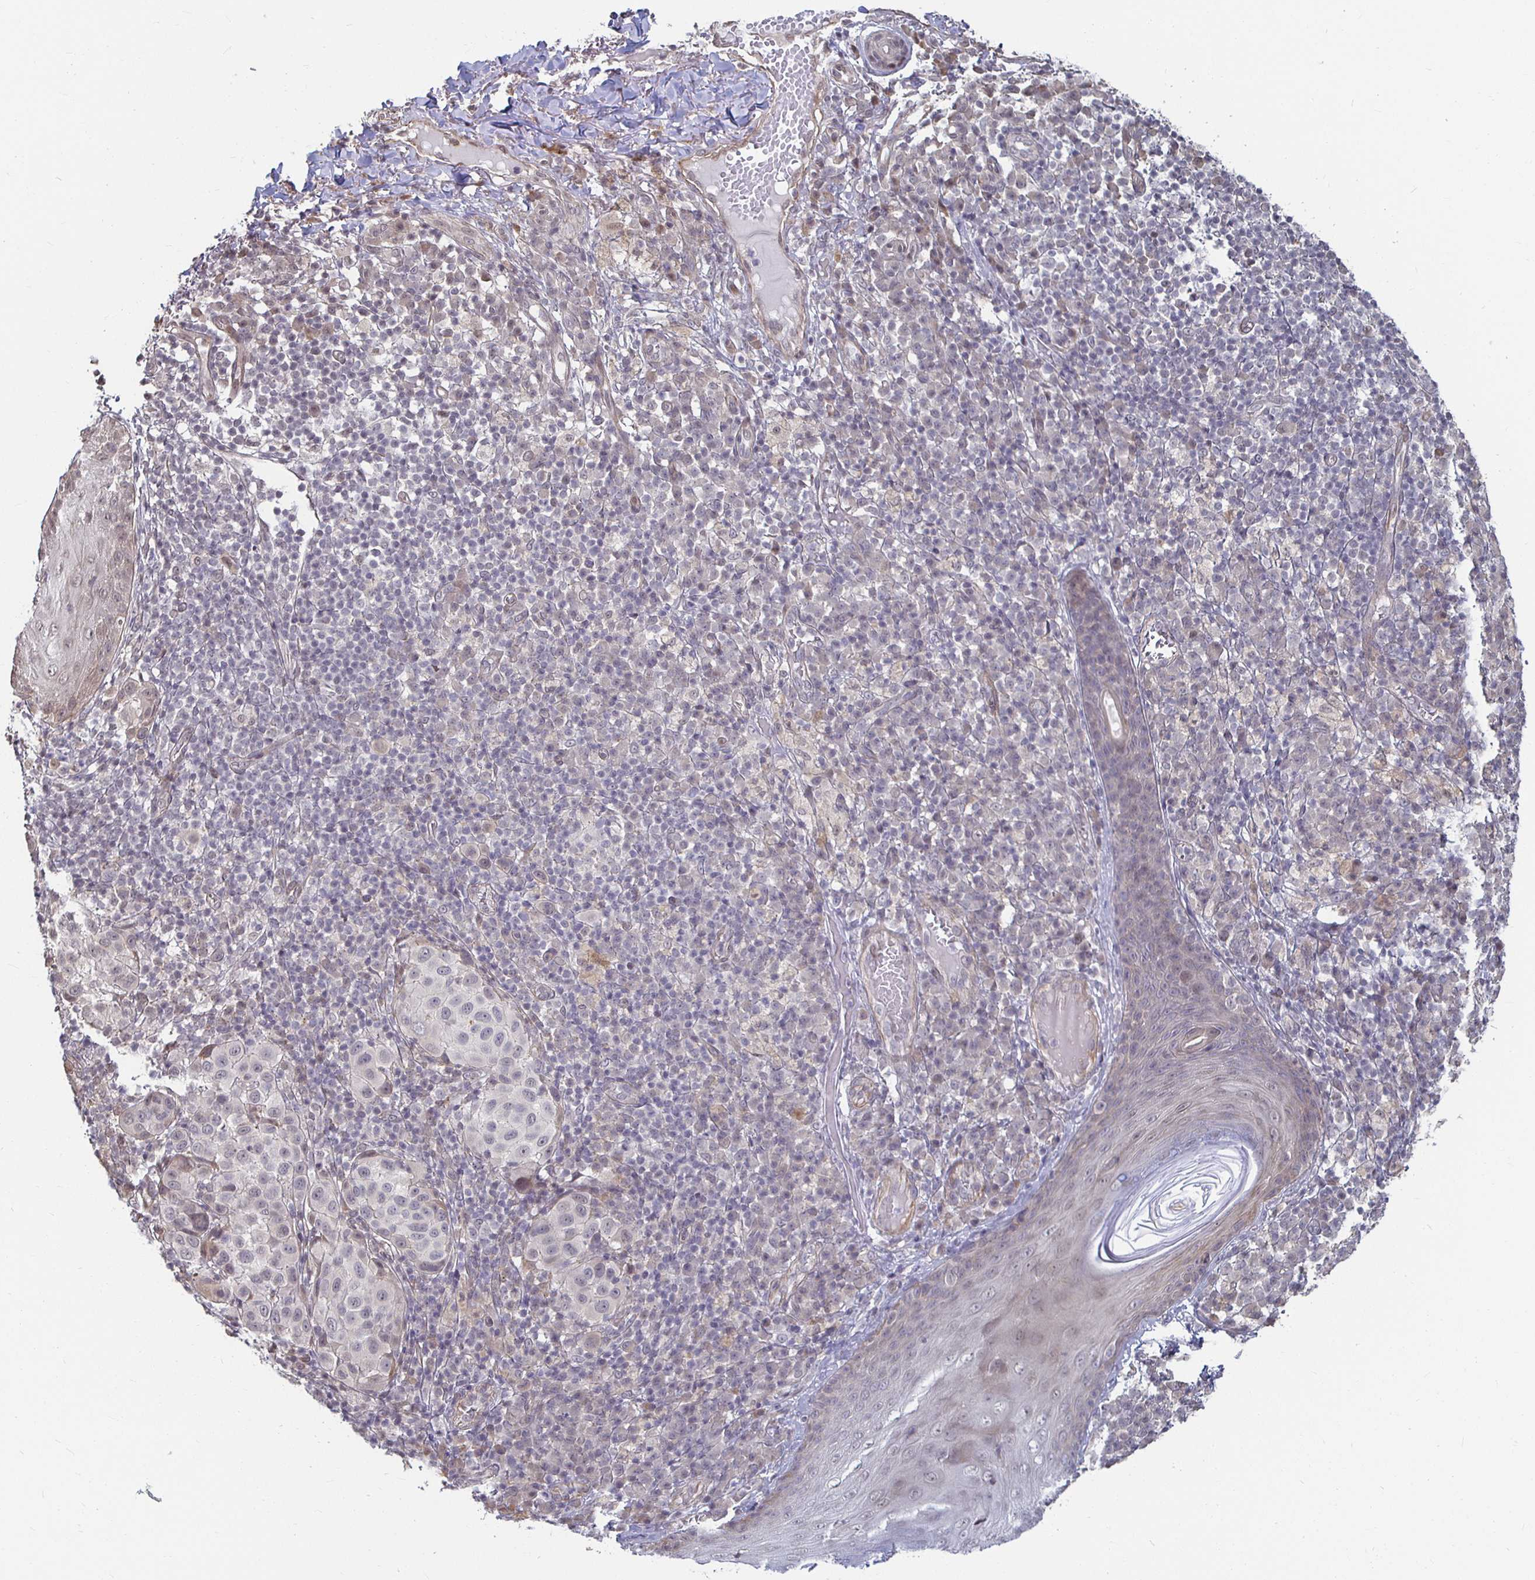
{"staining": {"intensity": "negative", "quantity": "none", "location": "none"}, "tissue": "melanoma", "cell_type": "Tumor cells", "image_type": "cancer", "snomed": [{"axis": "morphology", "description": "Malignant melanoma, NOS"}, {"axis": "topography", "description": "Skin"}], "caption": "Tumor cells are negative for protein expression in human melanoma. (Stains: DAB immunohistochemistry (IHC) with hematoxylin counter stain, Microscopy: brightfield microscopy at high magnification).", "gene": "CAPN11", "patient": {"sex": "male", "age": 38}}